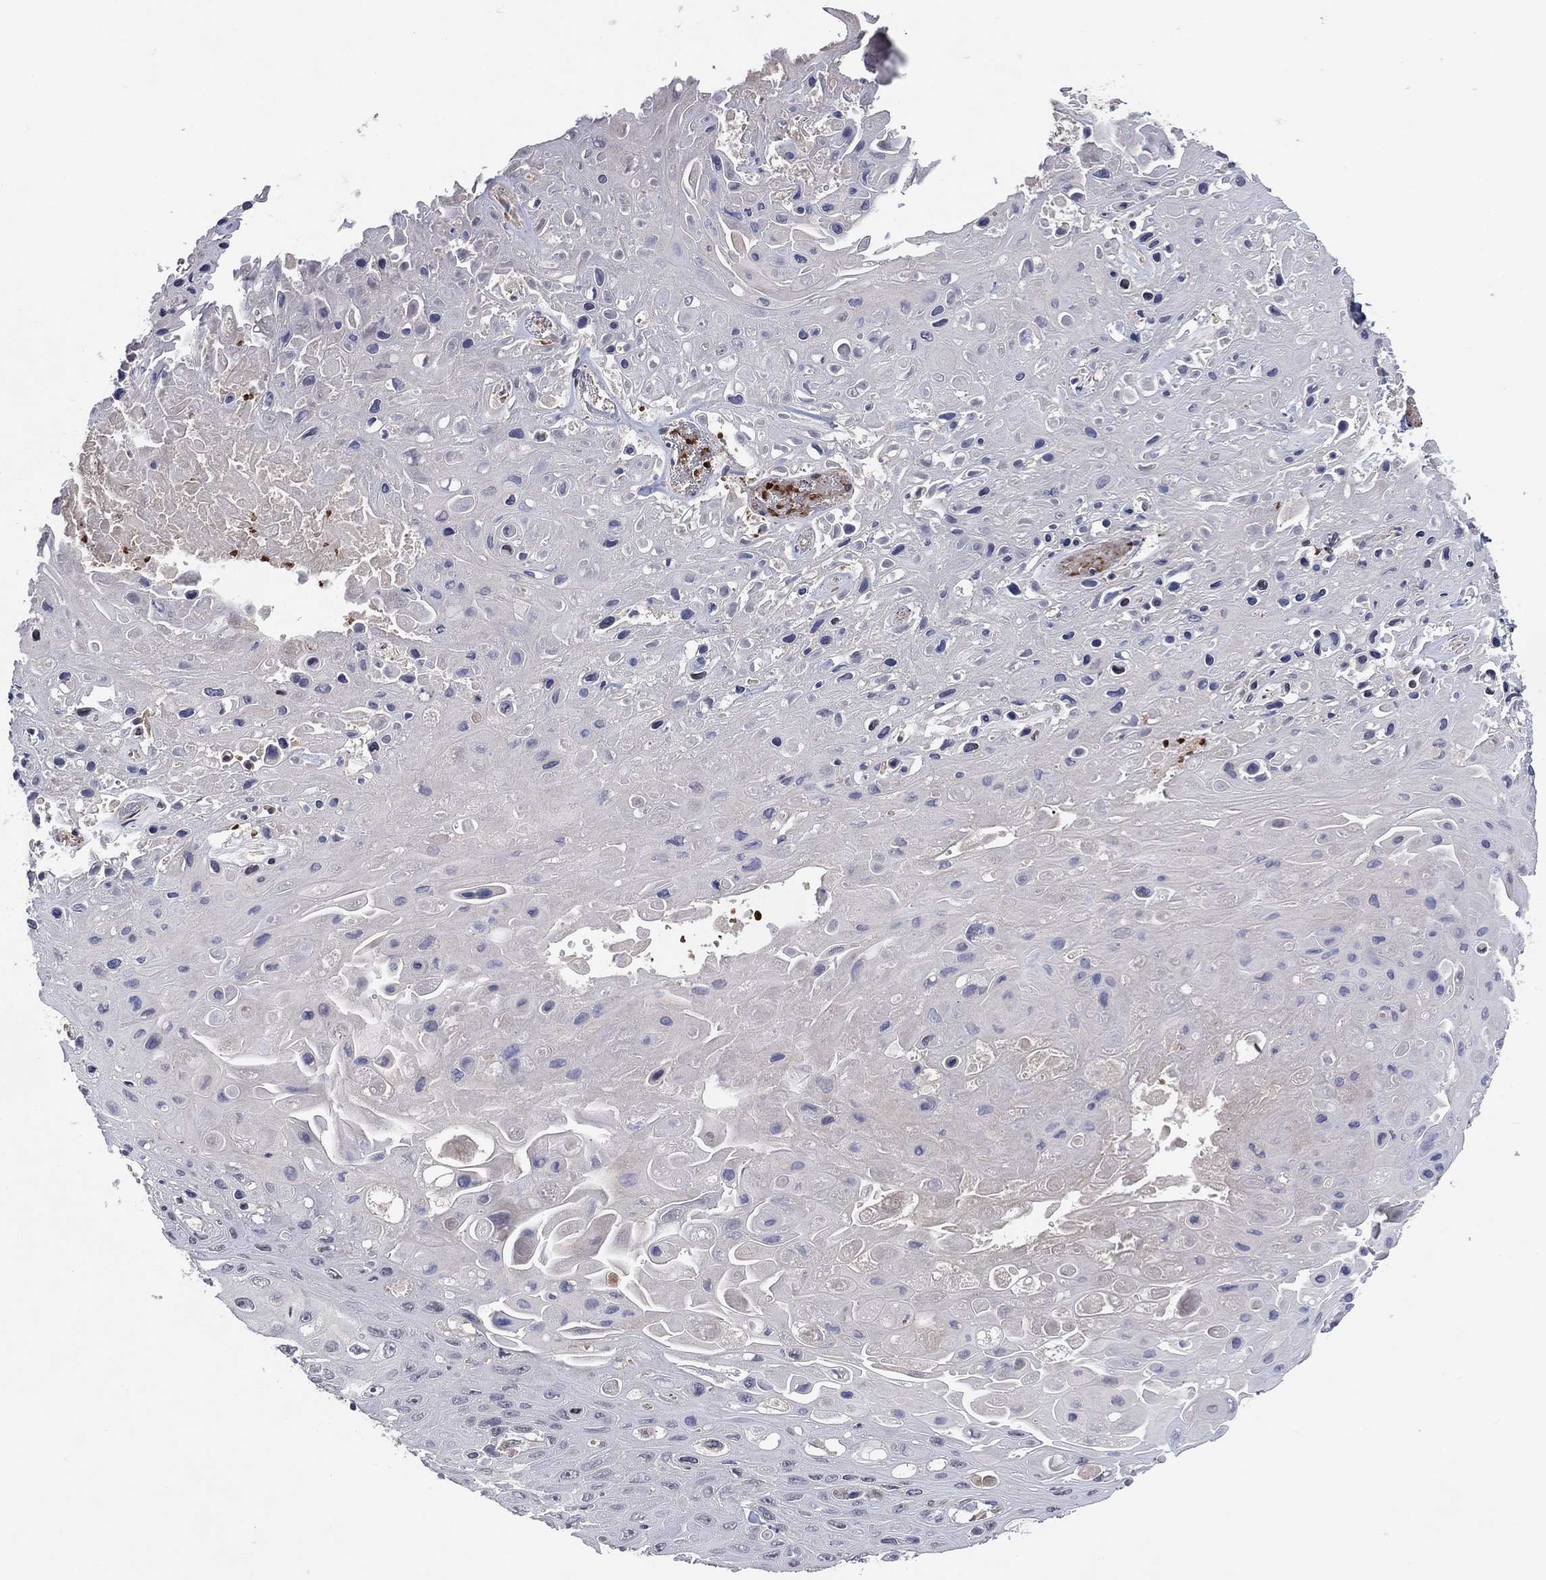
{"staining": {"intensity": "negative", "quantity": "none", "location": "none"}, "tissue": "skin cancer", "cell_type": "Tumor cells", "image_type": "cancer", "snomed": [{"axis": "morphology", "description": "Squamous cell carcinoma, NOS"}, {"axis": "topography", "description": "Skin"}], "caption": "Photomicrograph shows no protein staining in tumor cells of squamous cell carcinoma (skin) tissue.", "gene": "DNAH7", "patient": {"sex": "male", "age": 82}}